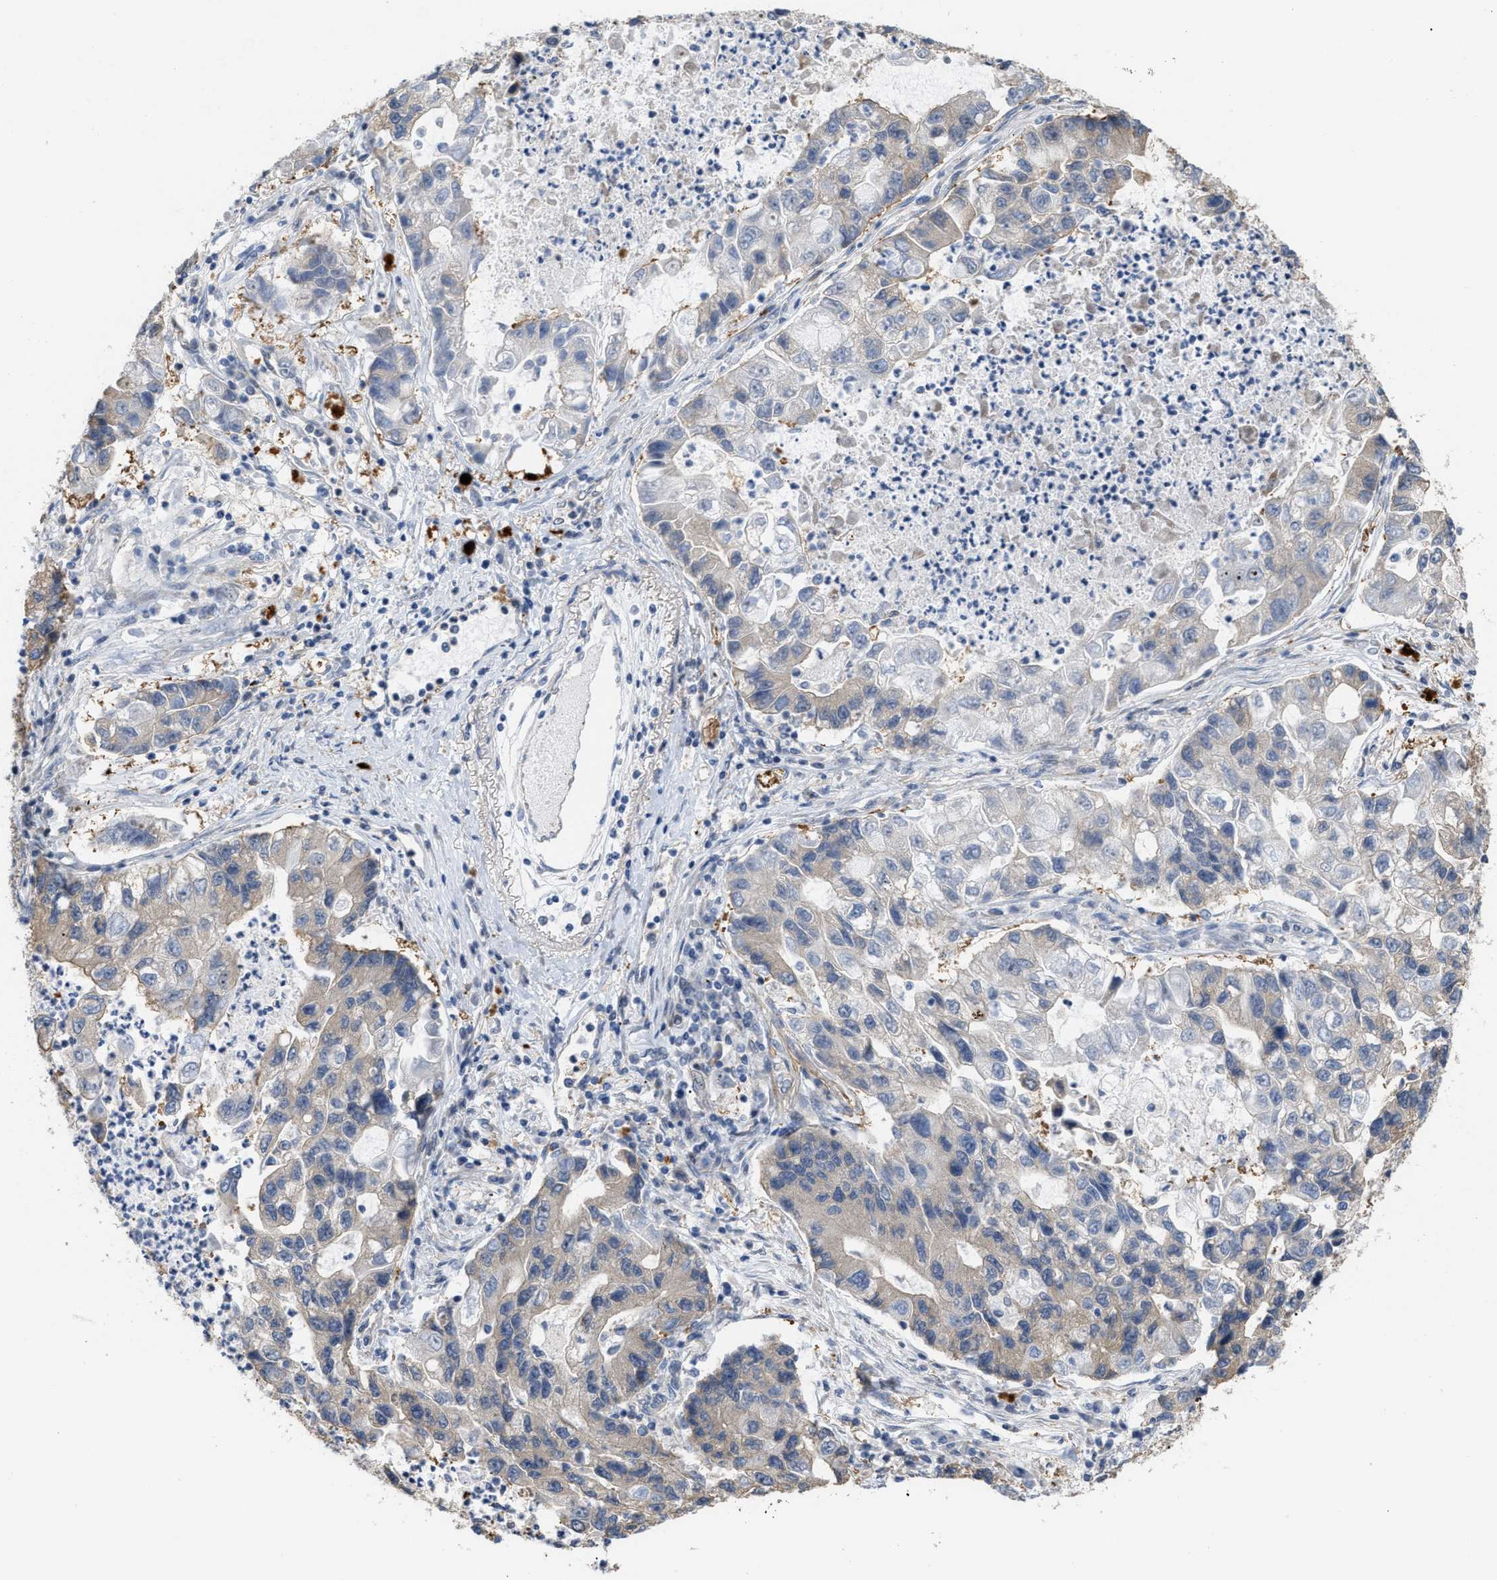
{"staining": {"intensity": "weak", "quantity": ">75%", "location": "cytoplasmic/membranous"}, "tissue": "lung cancer", "cell_type": "Tumor cells", "image_type": "cancer", "snomed": [{"axis": "morphology", "description": "Adenocarcinoma, NOS"}, {"axis": "topography", "description": "Lung"}], "caption": "About >75% of tumor cells in human lung cancer (adenocarcinoma) exhibit weak cytoplasmic/membranous protein positivity as visualized by brown immunohistochemical staining.", "gene": "CSNK1A1", "patient": {"sex": "female", "age": 51}}